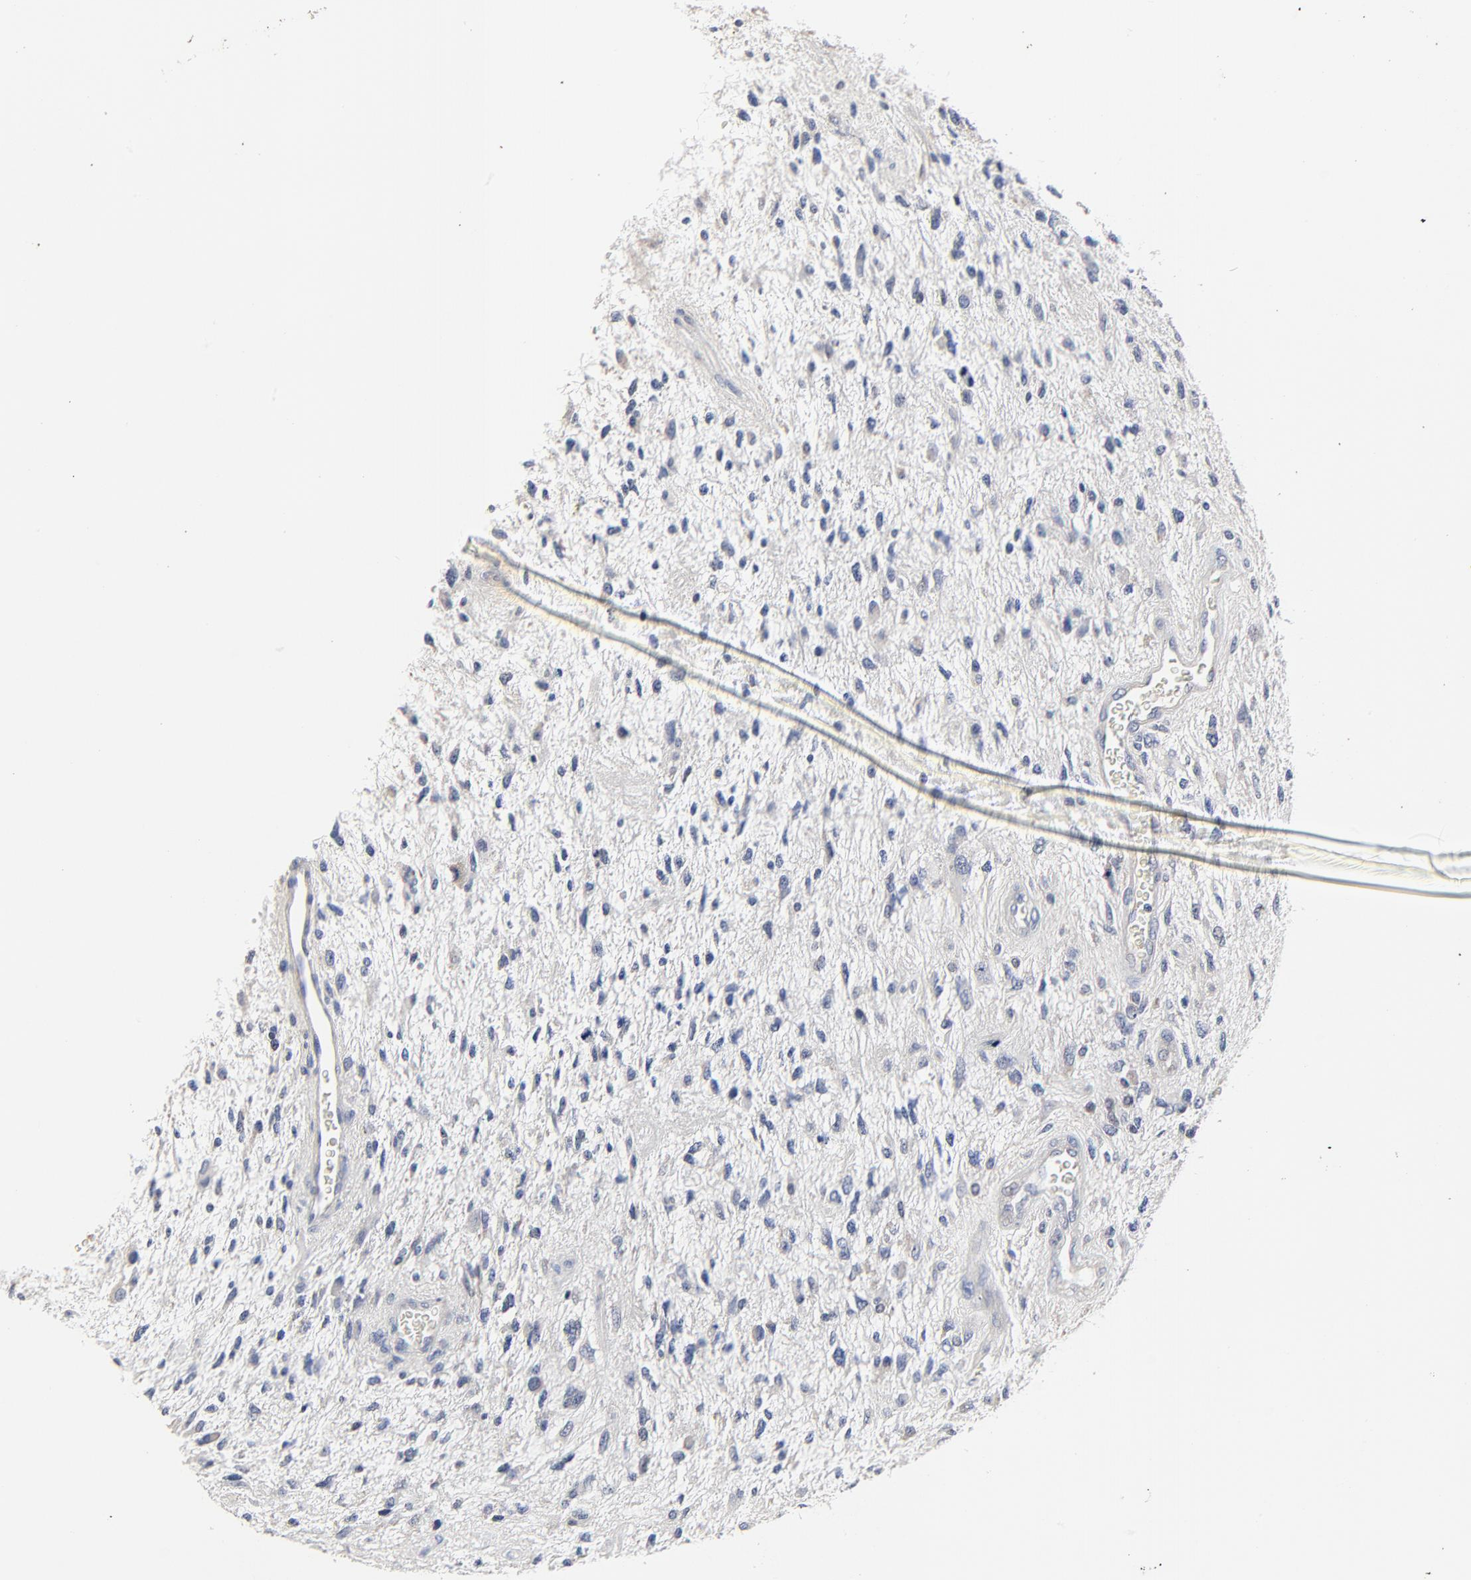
{"staining": {"intensity": "negative", "quantity": "none", "location": "none"}, "tissue": "glioma", "cell_type": "Tumor cells", "image_type": "cancer", "snomed": [{"axis": "morphology", "description": "Glioma, malignant, High grade"}, {"axis": "topography", "description": "Brain"}], "caption": "There is no significant positivity in tumor cells of glioma.", "gene": "LNX1", "patient": {"sex": "female", "age": 60}}